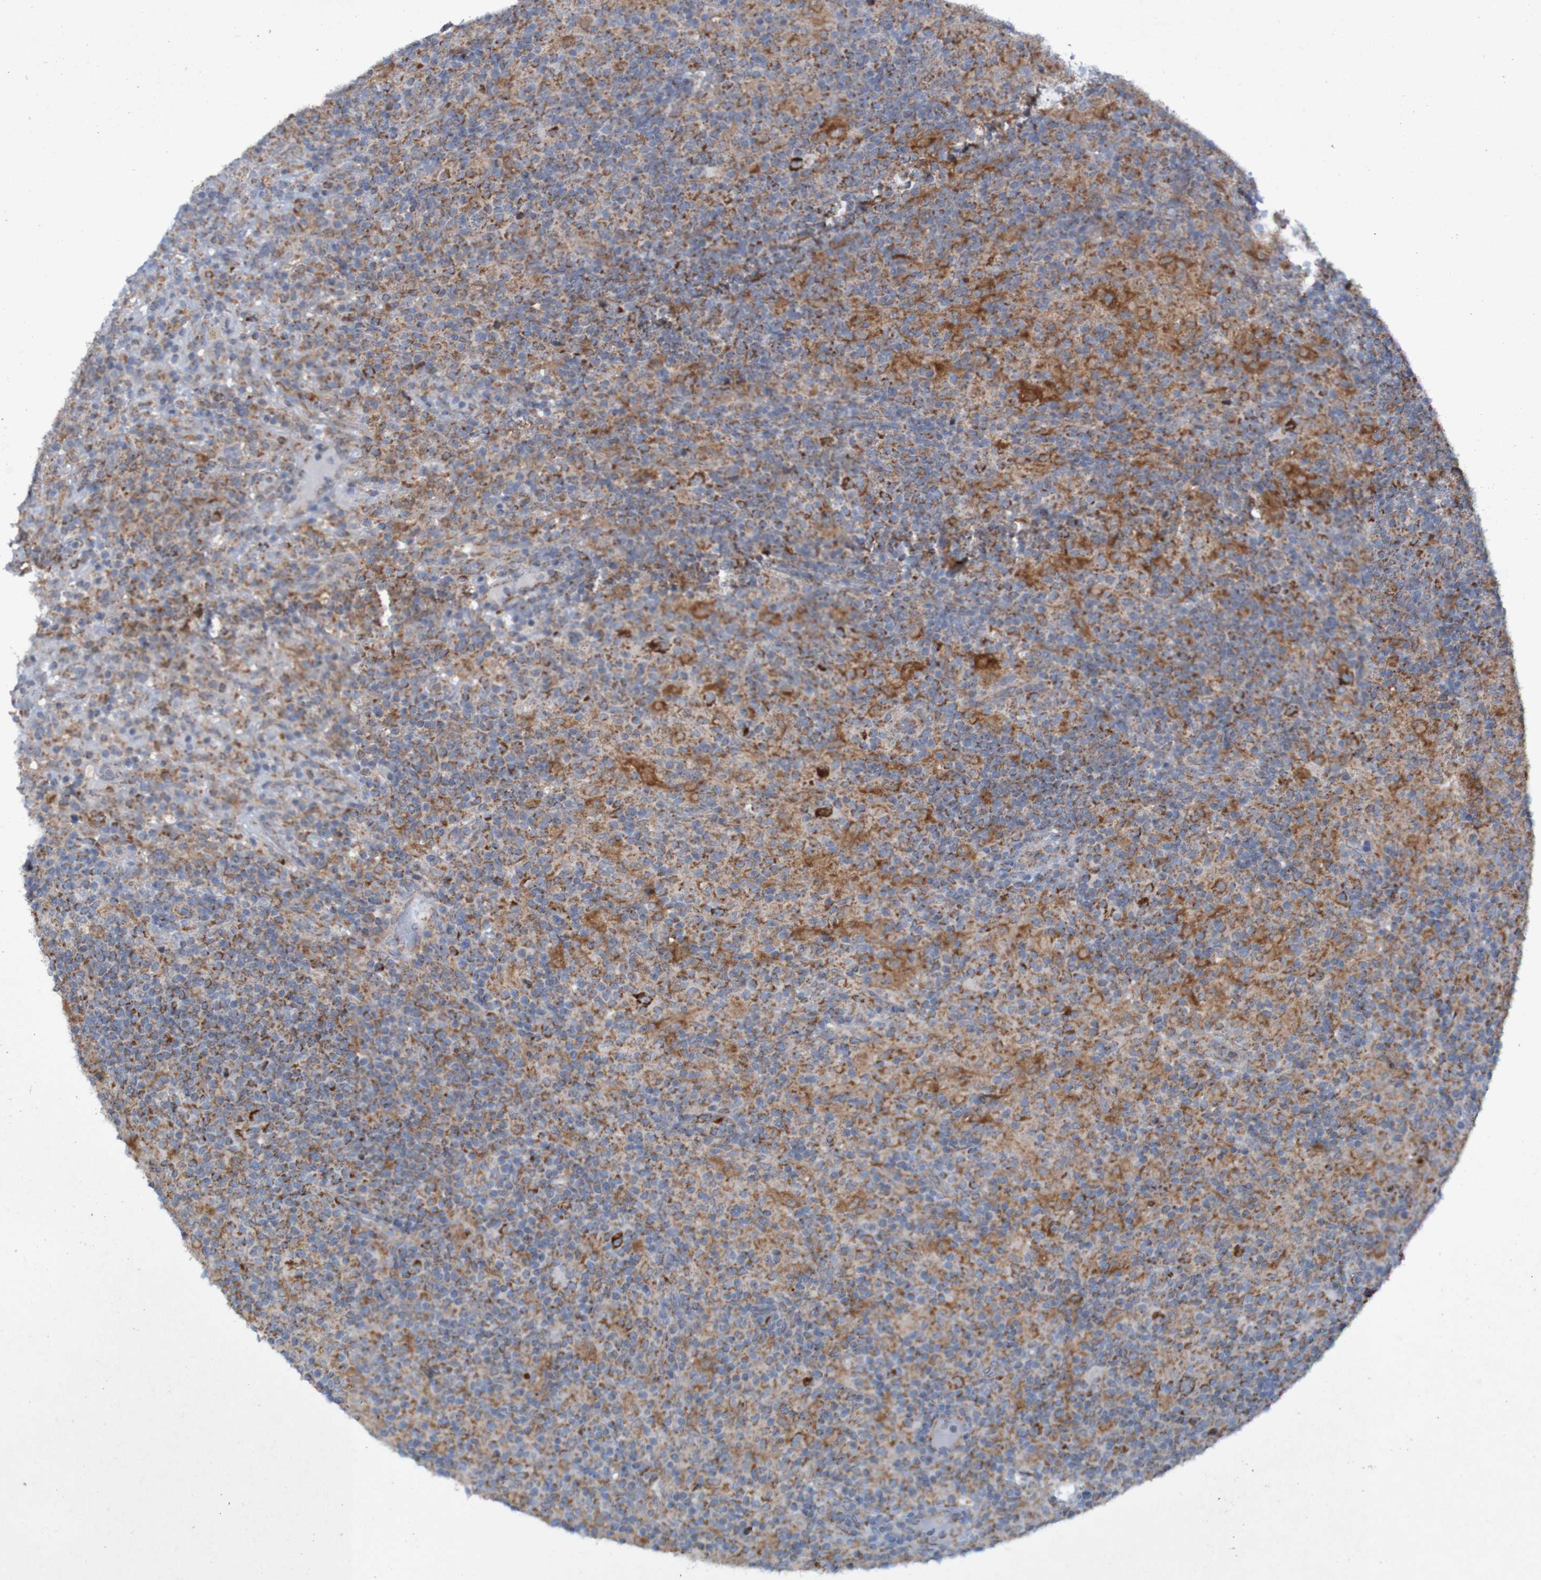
{"staining": {"intensity": "strong", "quantity": ">75%", "location": "cytoplasmic/membranous"}, "tissue": "lymphoma", "cell_type": "Tumor cells", "image_type": "cancer", "snomed": [{"axis": "morphology", "description": "Hodgkin's disease, NOS"}, {"axis": "topography", "description": "Lymph node"}], "caption": "Brown immunohistochemical staining in human Hodgkin's disease demonstrates strong cytoplasmic/membranous staining in about >75% of tumor cells.", "gene": "CCDC51", "patient": {"sex": "male", "age": 70}}